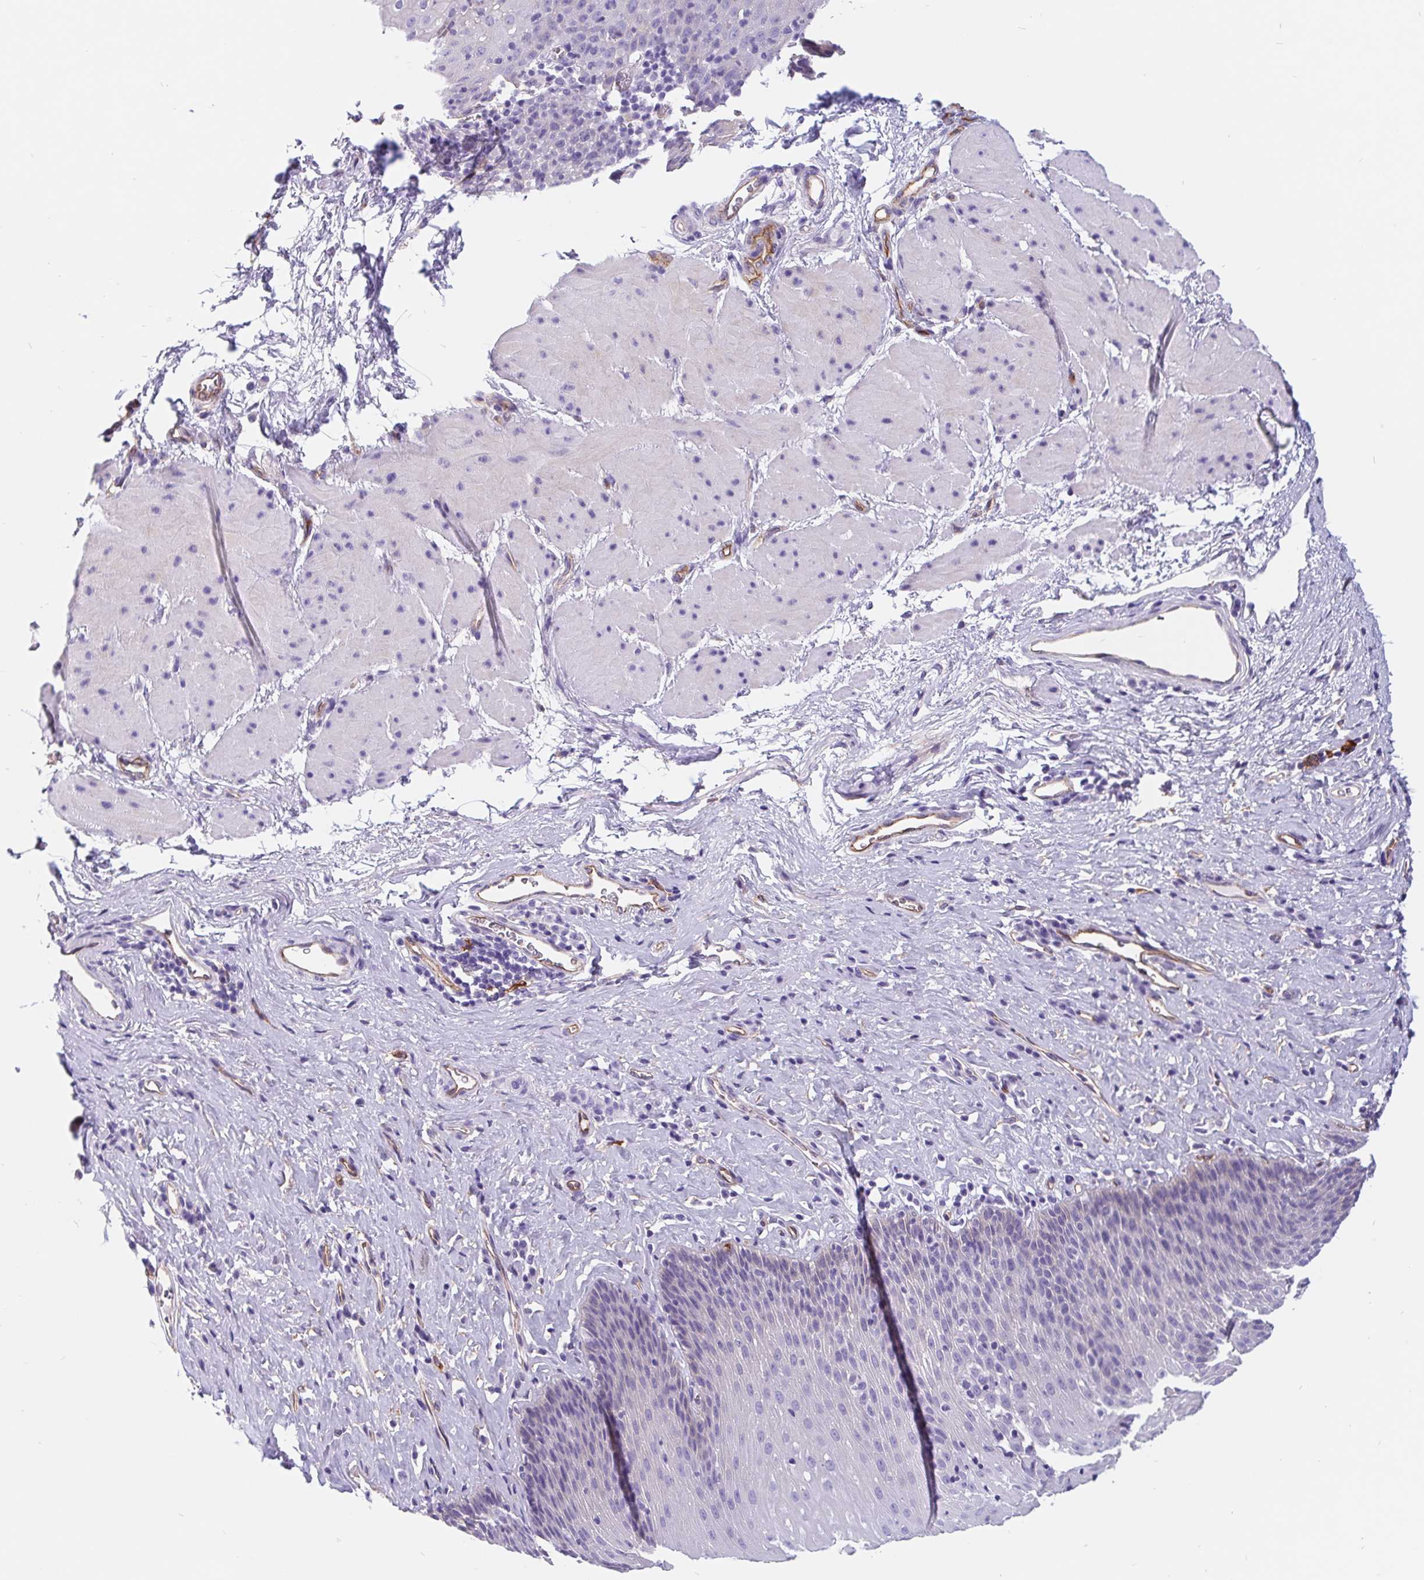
{"staining": {"intensity": "negative", "quantity": "none", "location": "none"}, "tissue": "esophagus", "cell_type": "Squamous epithelial cells", "image_type": "normal", "snomed": [{"axis": "morphology", "description": "Normal tissue, NOS"}, {"axis": "topography", "description": "Esophagus"}], "caption": "Protein analysis of unremarkable esophagus shows no significant expression in squamous epithelial cells. Brightfield microscopy of immunohistochemistry (IHC) stained with DAB (brown) and hematoxylin (blue), captured at high magnification.", "gene": "LIMCH1", "patient": {"sex": "female", "age": 61}}